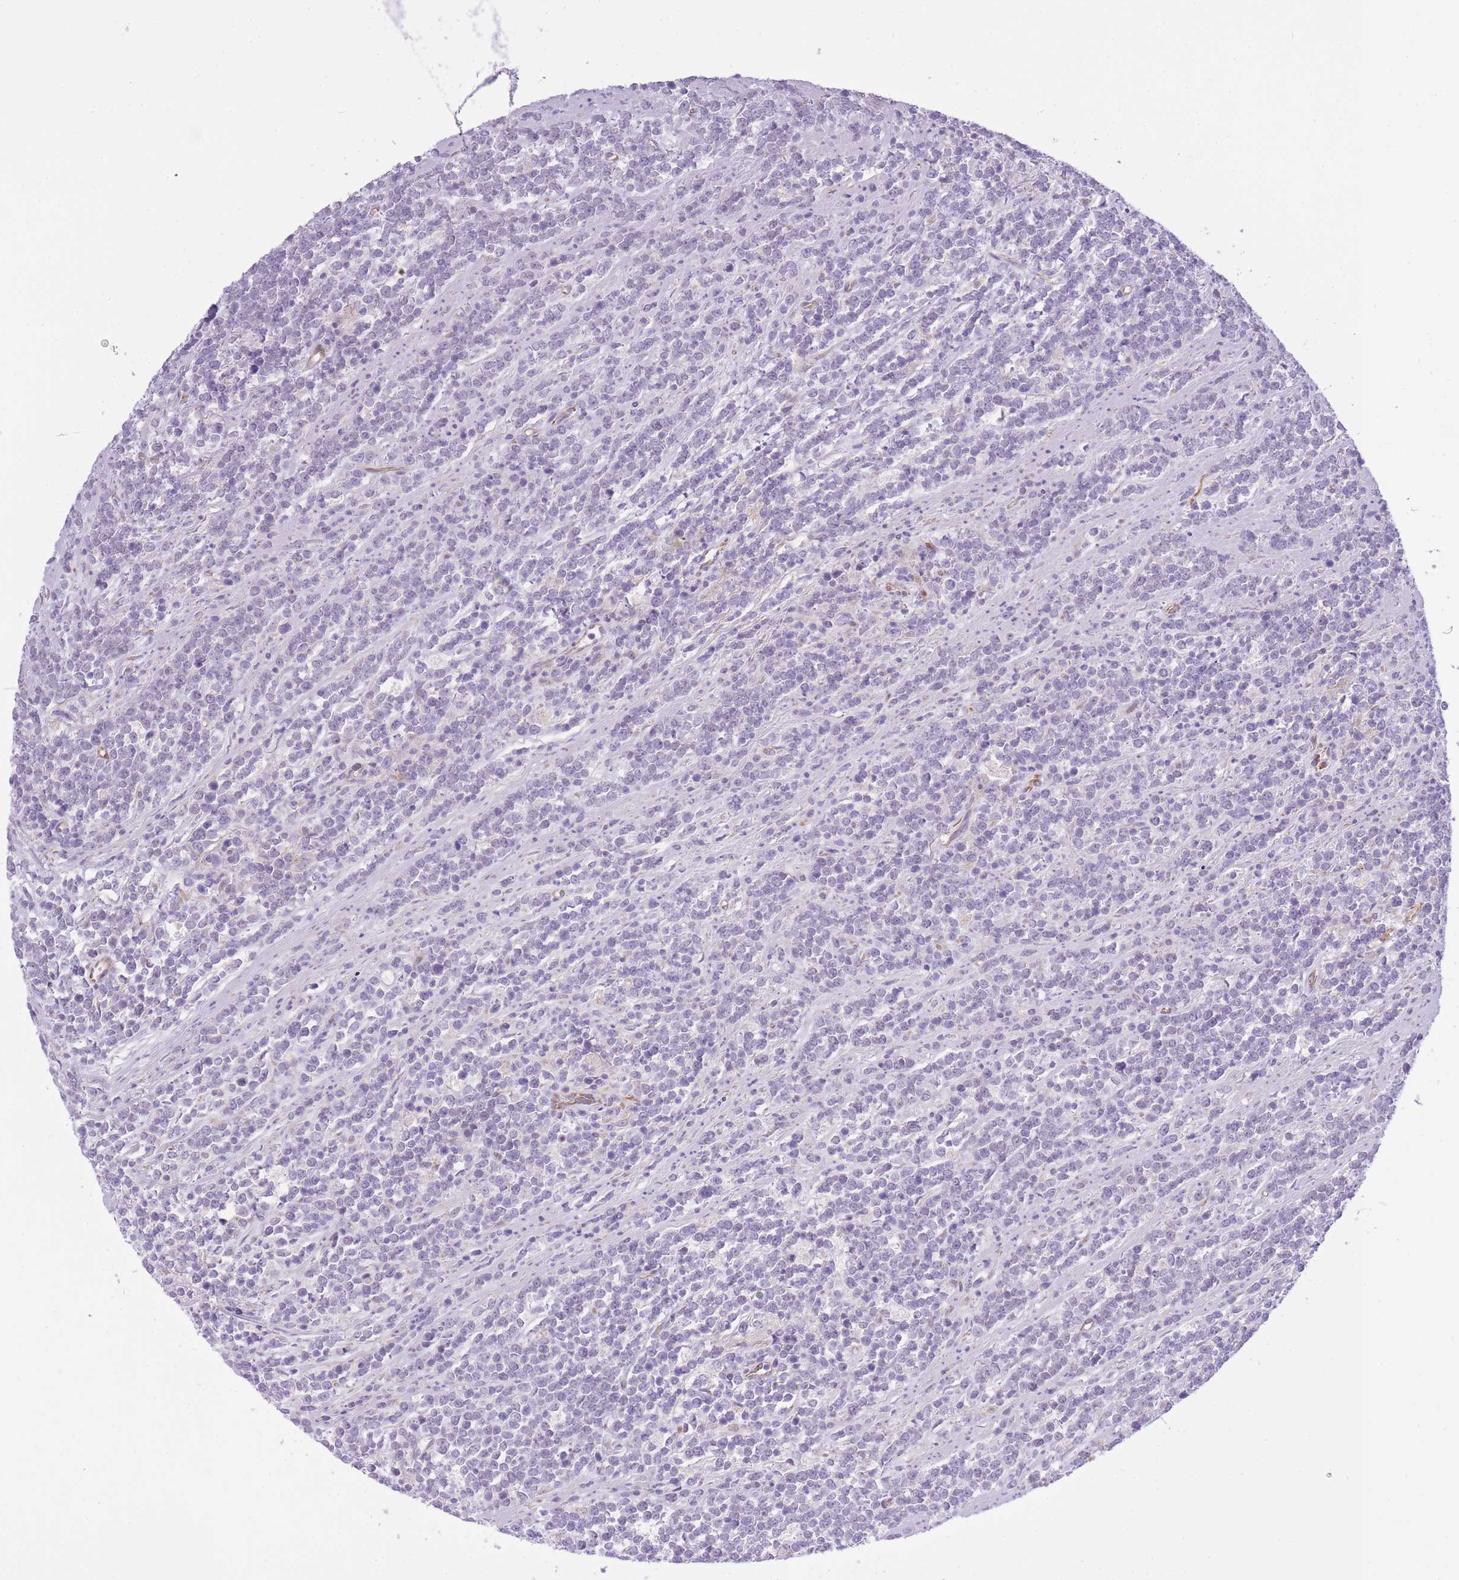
{"staining": {"intensity": "negative", "quantity": "none", "location": "none"}, "tissue": "lymphoma", "cell_type": "Tumor cells", "image_type": "cancer", "snomed": [{"axis": "morphology", "description": "Malignant lymphoma, non-Hodgkin's type, High grade"}, {"axis": "topography", "description": "Small intestine"}, {"axis": "topography", "description": "Colon"}], "caption": "Lymphoma was stained to show a protein in brown. There is no significant positivity in tumor cells.", "gene": "MEIOSIN", "patient": {"sex": "male", "age": 8}}